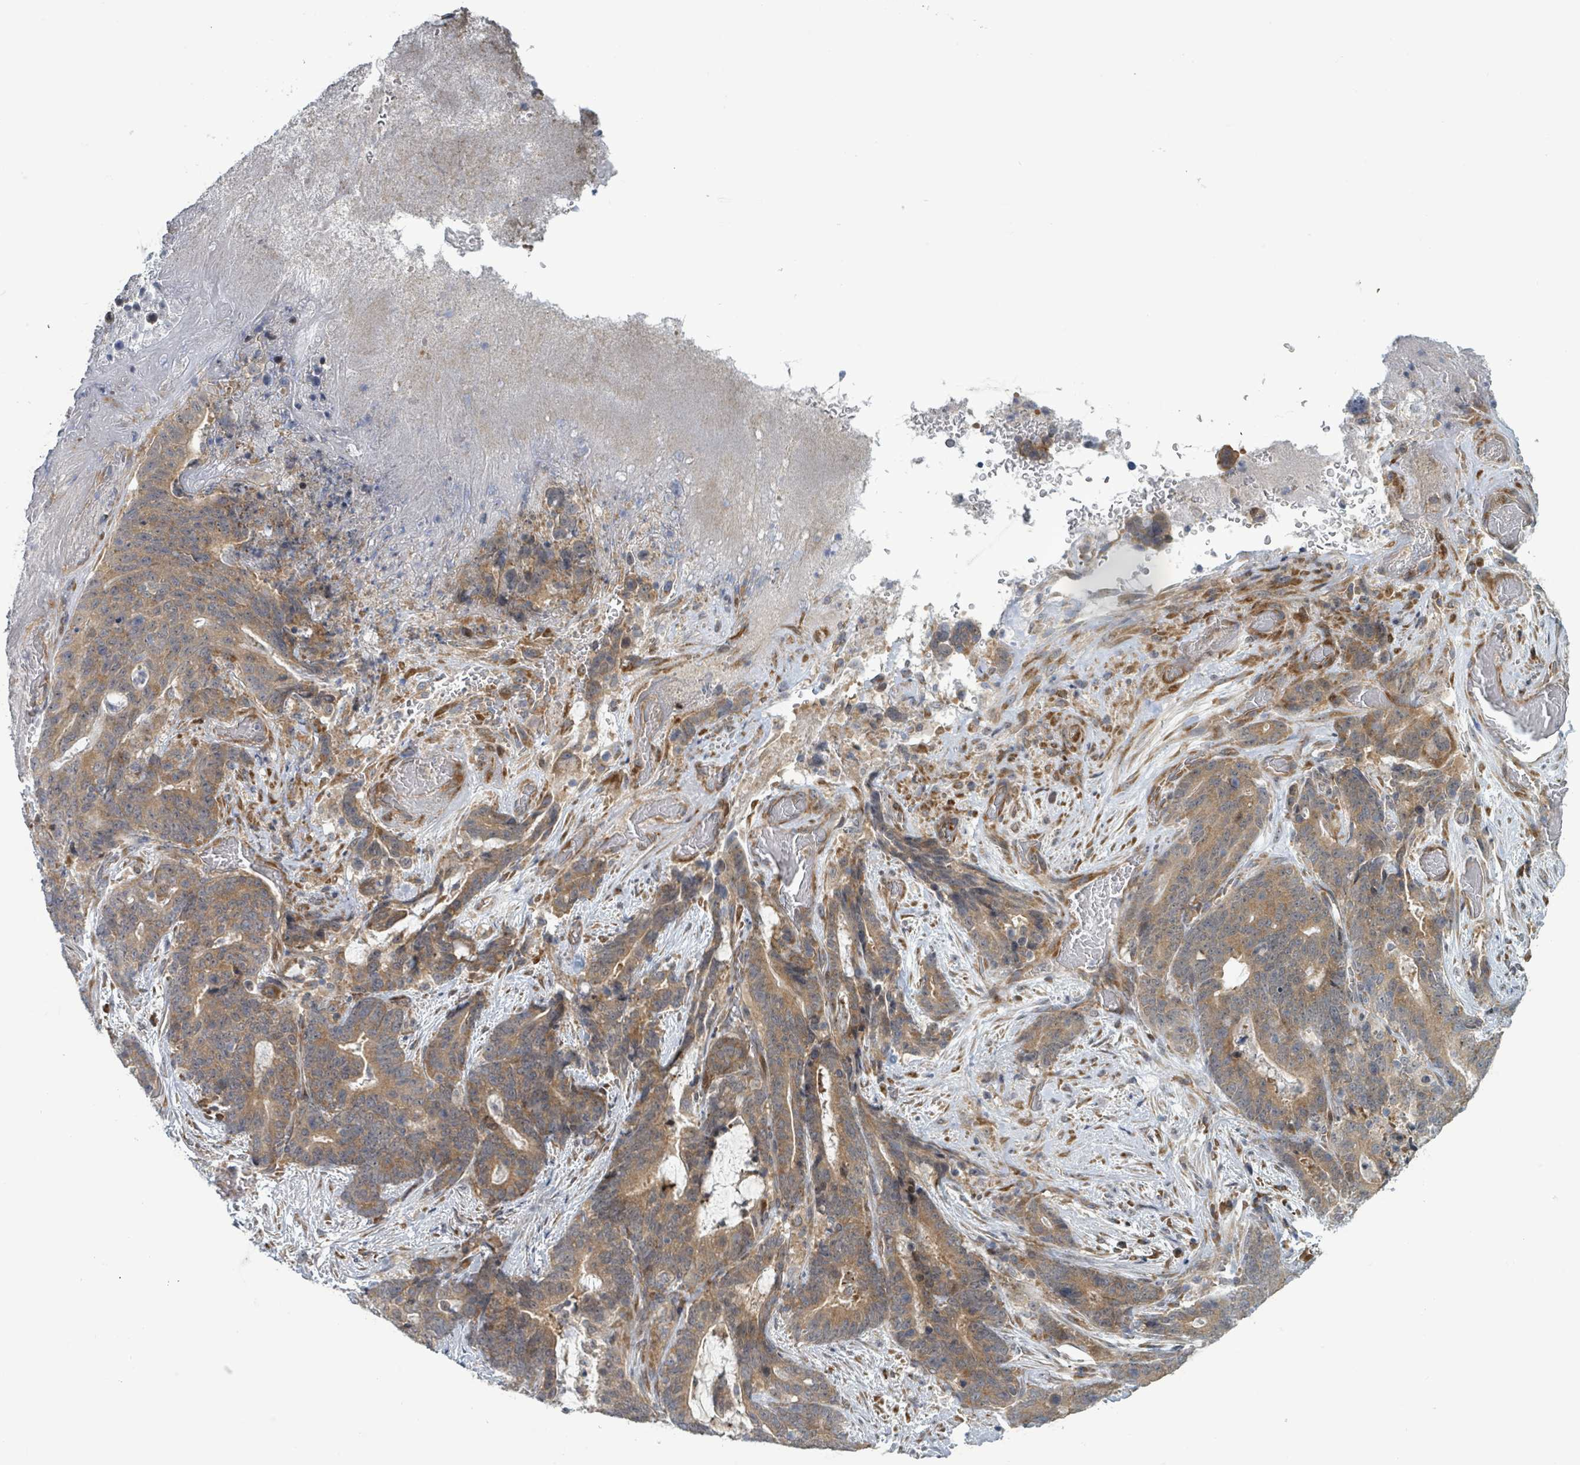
{"staining": {"intensity": "moderate", "quantity": ">75%", "location": "cytoplasmic/membranous"}, "tissue": "stomach cancer", "cell_type": "Tumor cells", "image_type": "cancer", "snomed": [{"axis": "morphology", "description": "Normal tissue, NOS"}, {"axis": "morphology", "description": "Adenocarcinoma, NOS"}, {"axis": "topography", "description": "Stomach"}], "caption": "Protein expression analysis of human stomach adenocarcinoma reveals moderate cytoplasmic/membranous expression in about >75% of tumor cells.", "gene": "RPL32", "patient": {"sex": "female", "age": 64}}